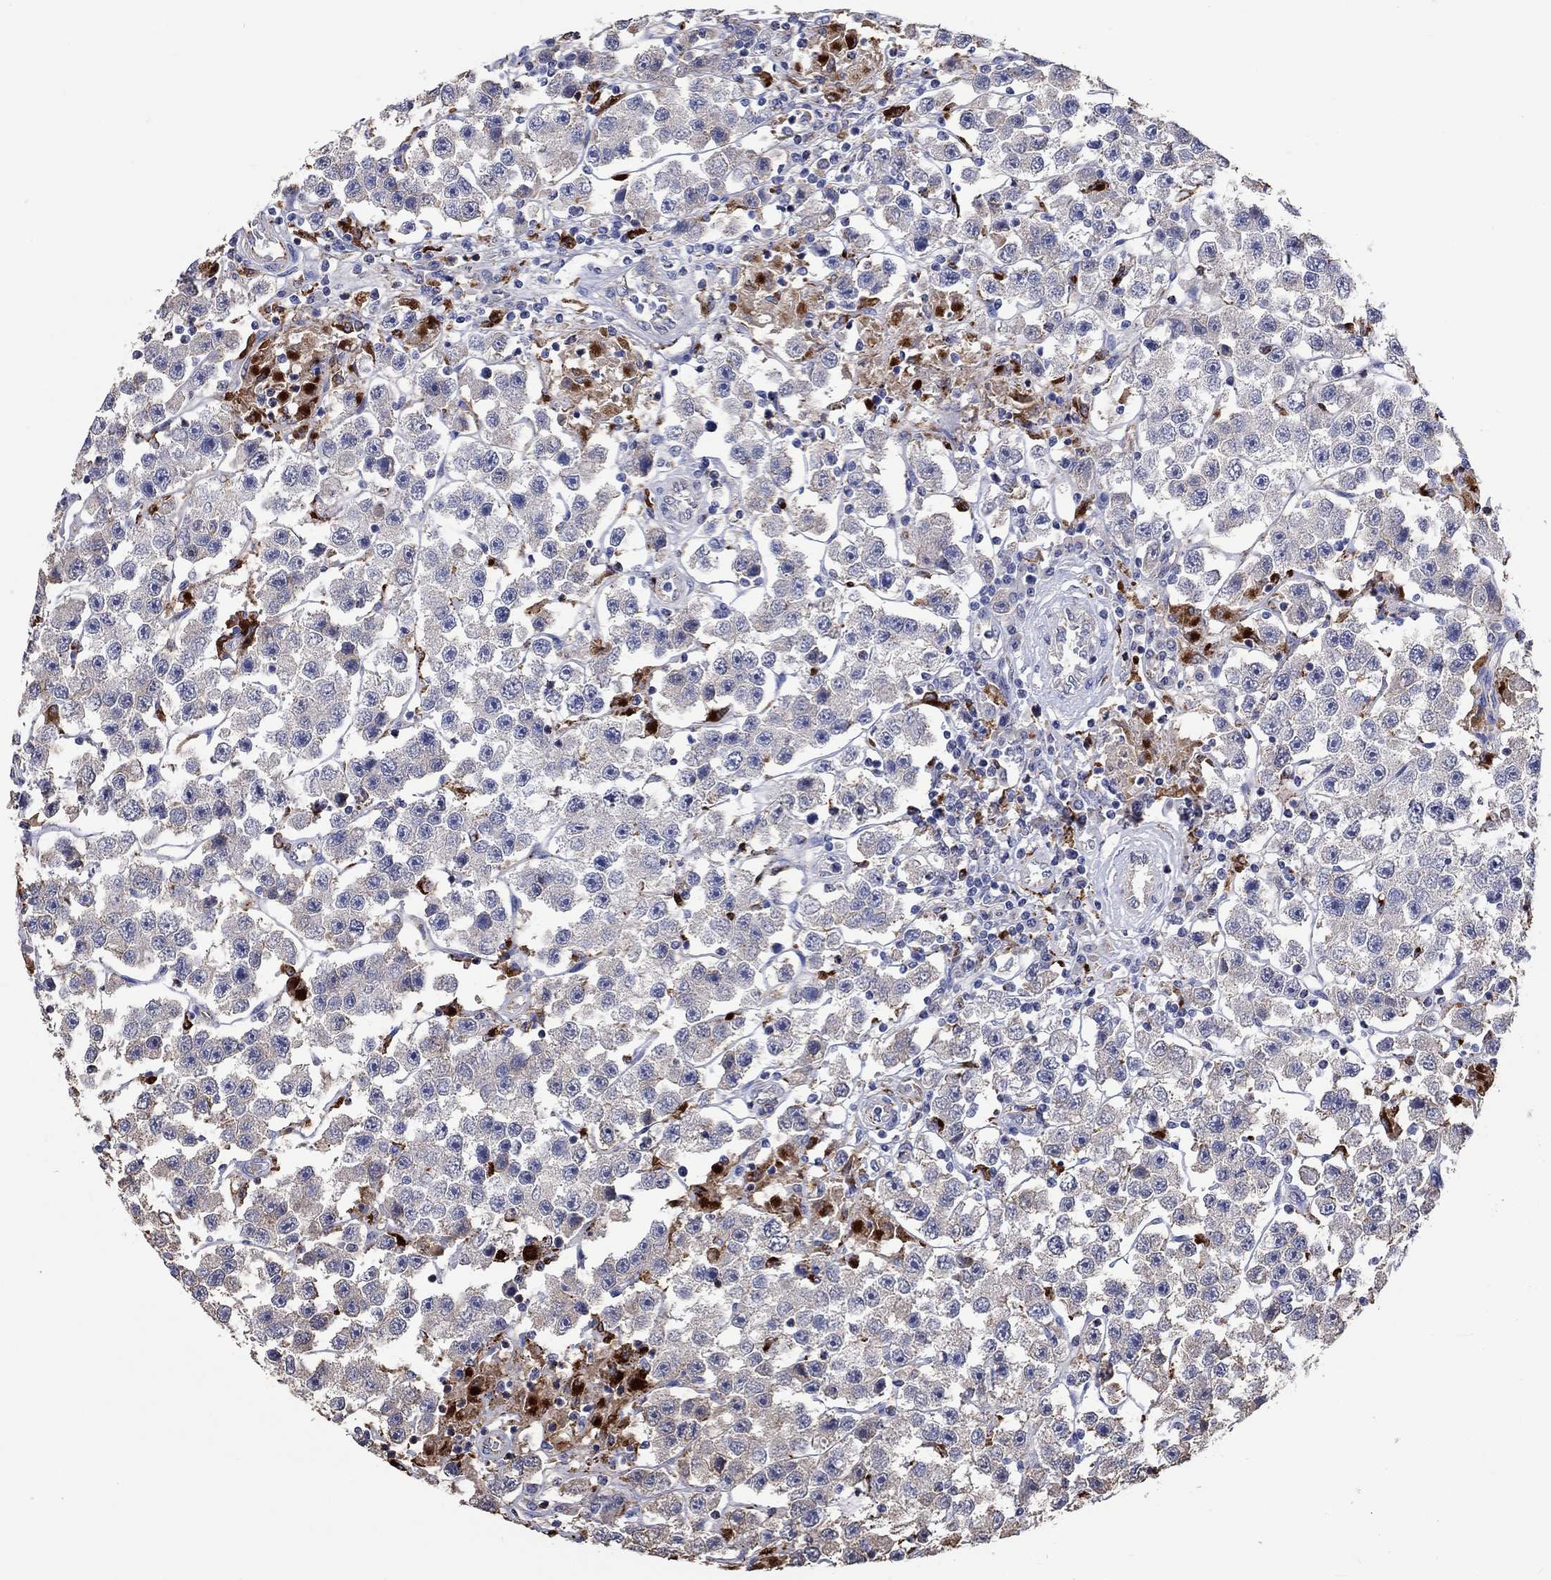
{"staining": {"intensity": "negative", "quantity": "none", "location": "none"}, "tissue": "testis cancer", "cell_type": "Tumor cells", "image_type": "cancer", "snomed": [{"axis": "morphology", "description": "Seminoma, NOS"}, {"axis": "topography", "description": "Testis"}], "caption": "Protein analysis of seminoma (testis) displays no significant staining in tumor cells.", "gene": "CTSB", "patient": {"sex": "male", "age": 45}}